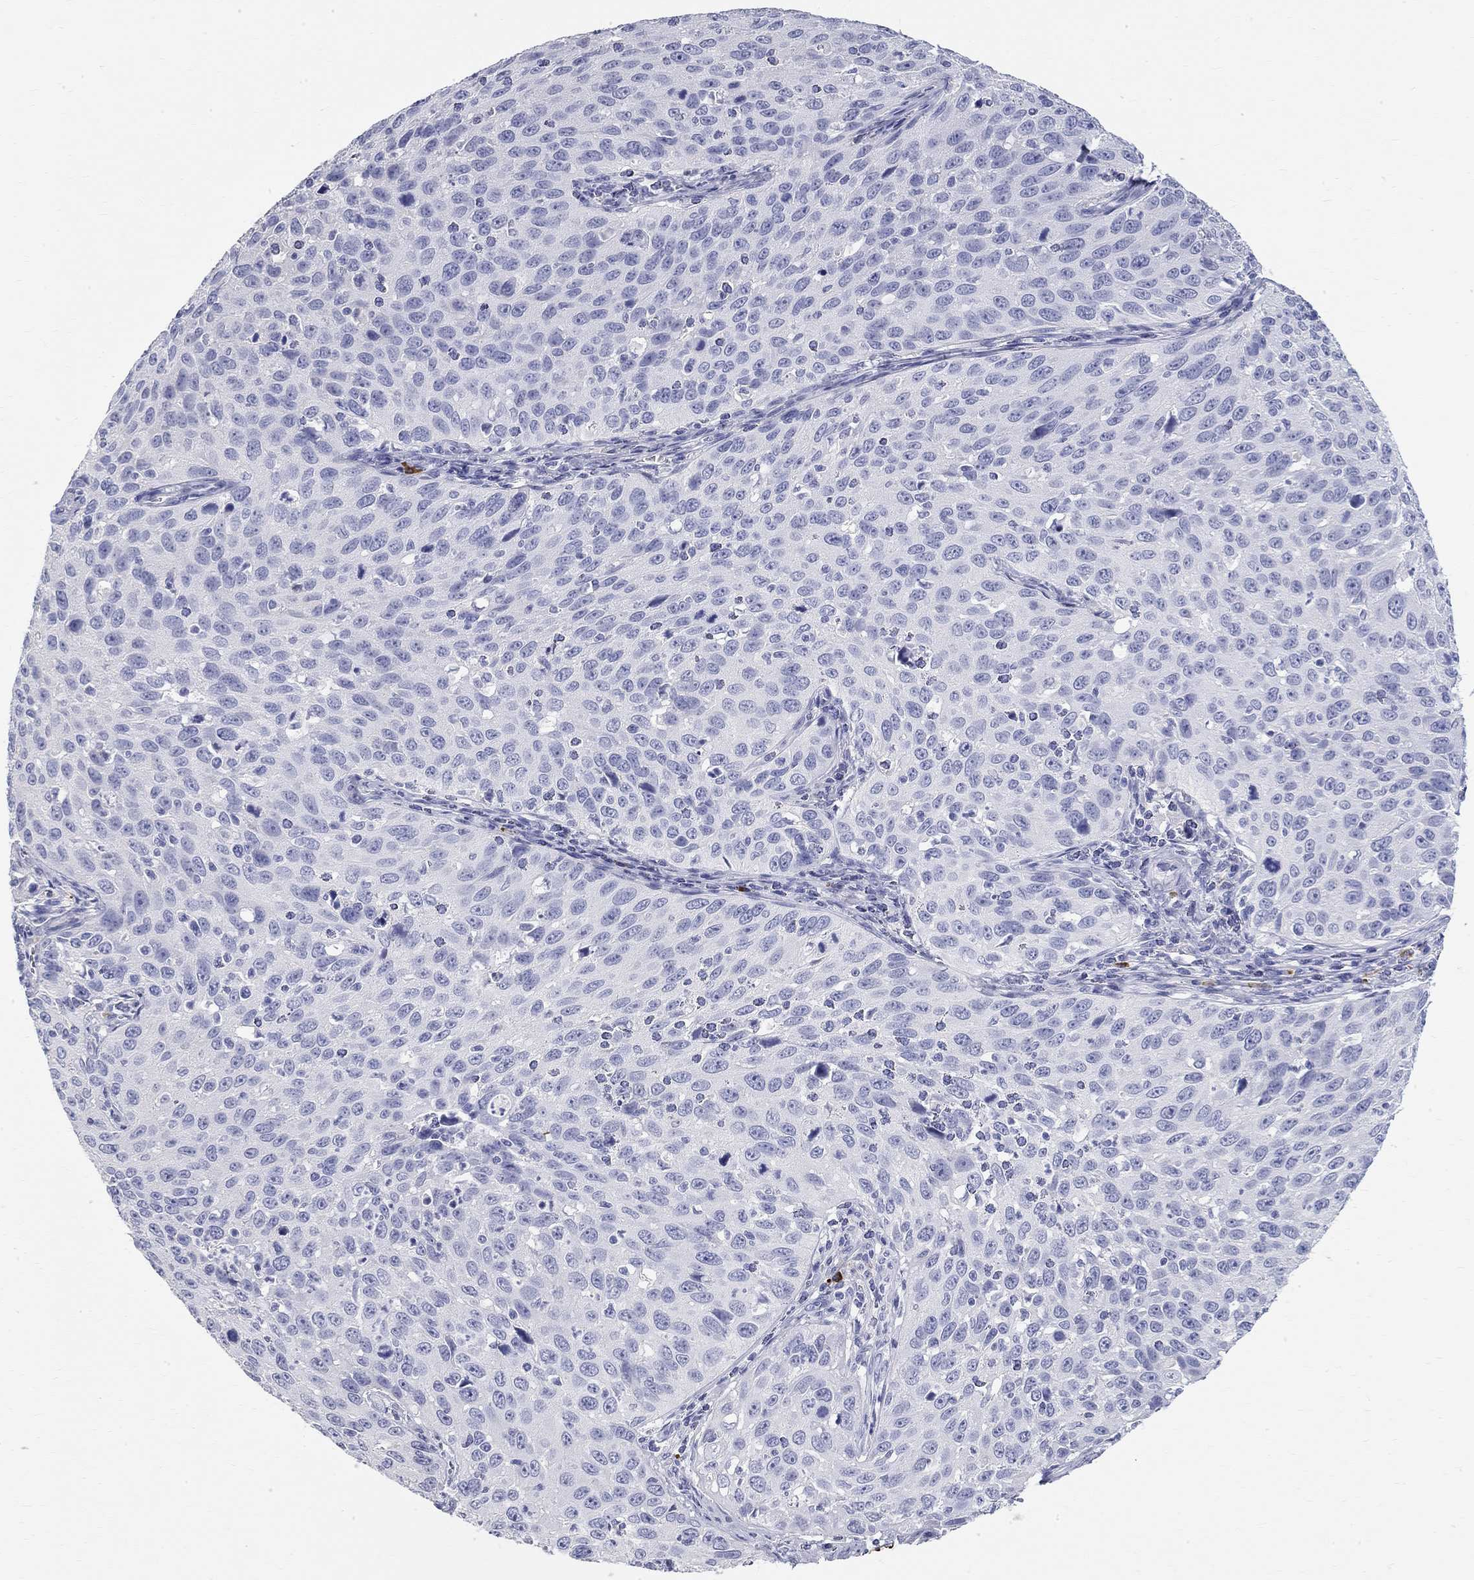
{"staining": {"intensity": "negative", "quantity": "none", "location": "none"}, "tissue": "cervical cancer", "cell_type": "Tumor cells", "image_type": "cancer", "snomed": [{"axis": "morphology", "description": "Squamous cell carcinoma, NOS"}, {"axis": "topography", "description": "Cervix"}], "caption": "Immunohistochemistry (IHC) image of neoplastic tissue: human squamous cell carcinoma (cervical) stained with DAB demonstrates no significant protein expression in tumor cells. The staining is performed using DAB brown chromogen with nuclei counter-stained in using hematoxylin.", "gene": "PHOX2B", "patient": {"sex": "female", "age": 26}}